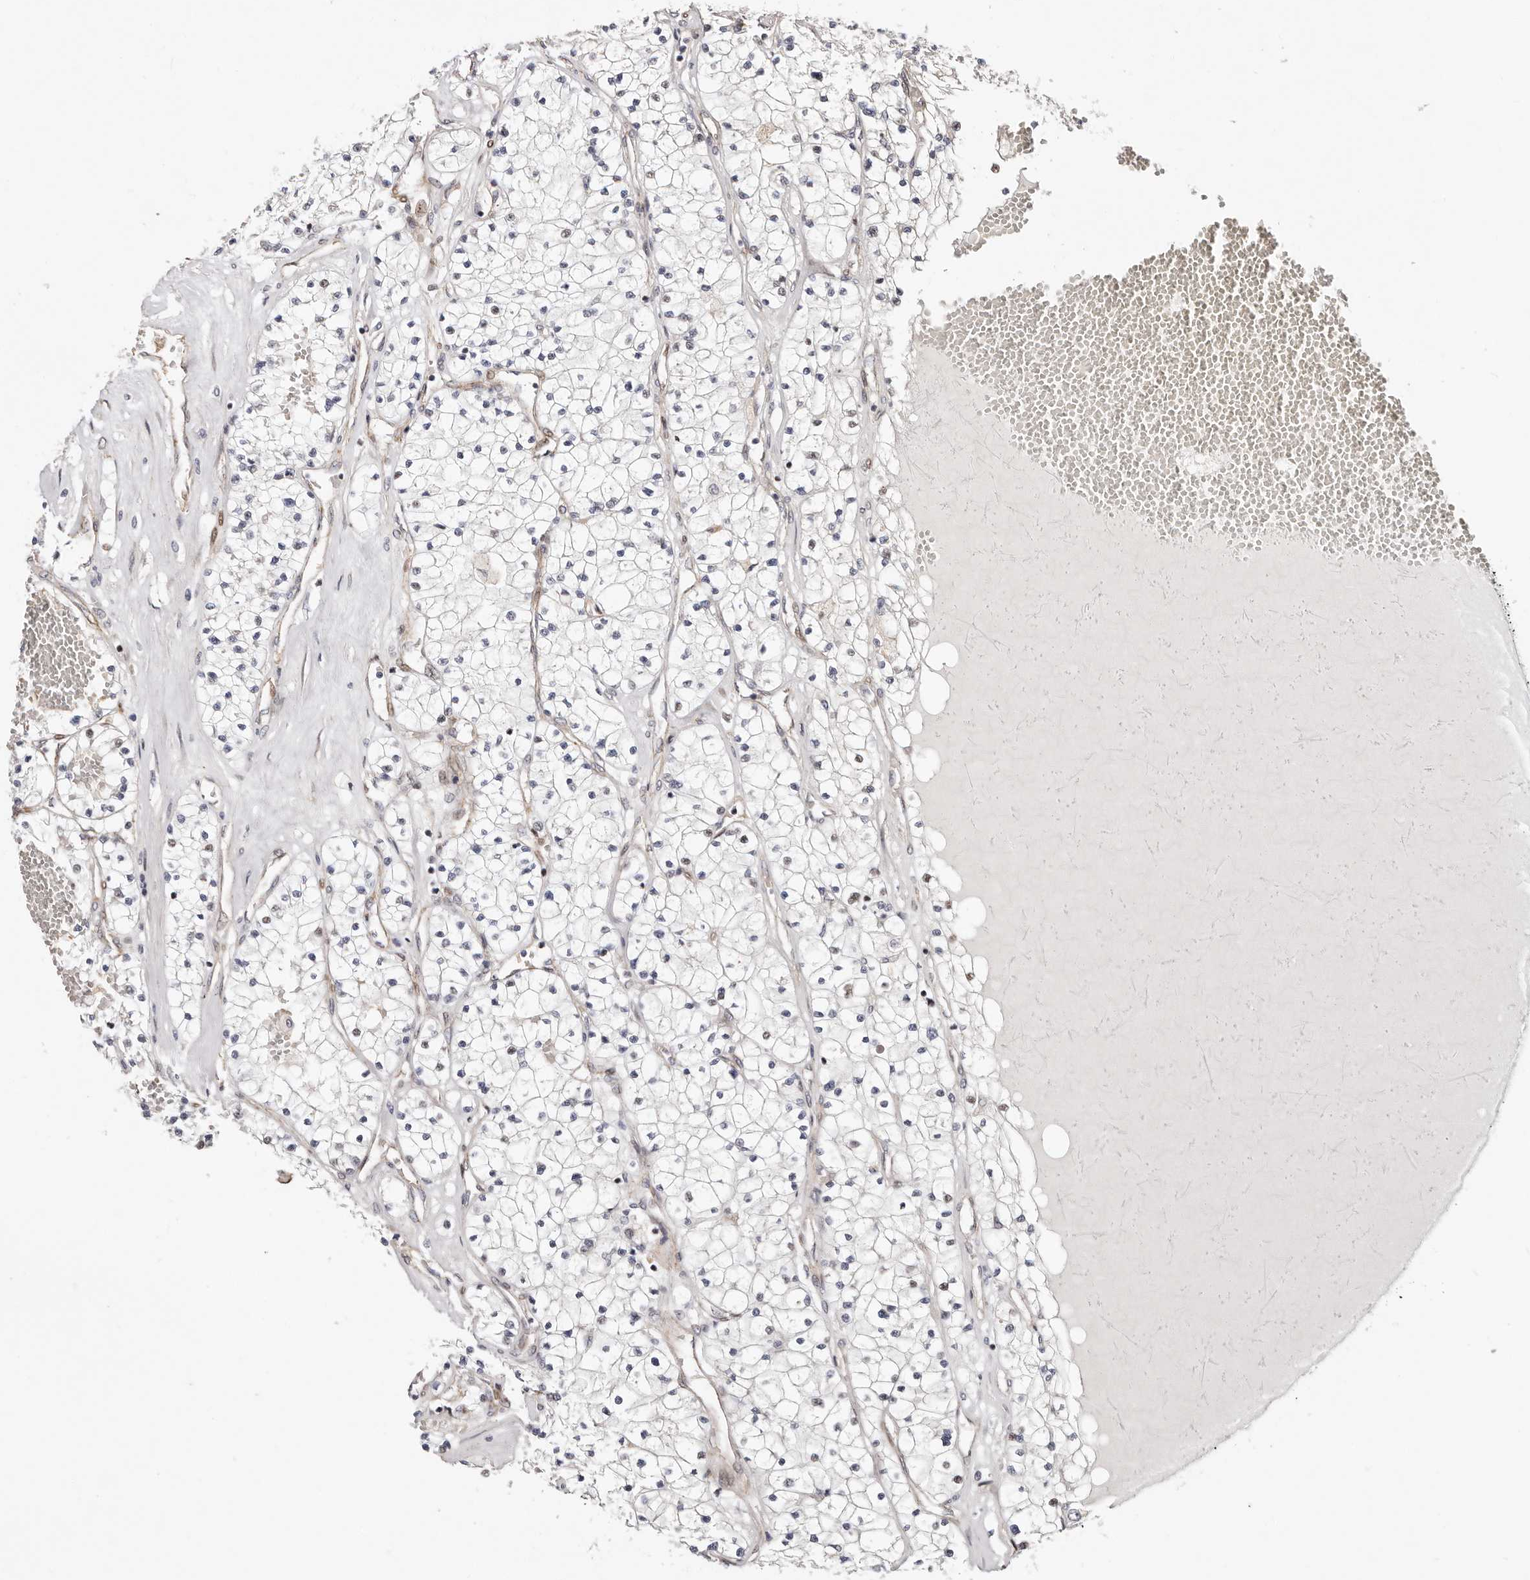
{"staining": {"intensity": "moderate", "quantity": "<25%", "location": "nuclear"}, "tissue": "renal cancer", "cell_type": "Tumor cells", "image_type": "cancer", "snomed": [{"axis": "morphology", "description": "Normal tissue, NOS"}, {"axis": "morphology", "description": "Adenocarcinoma, NOS"}, {"axis": "topography", "description": "Kidney"}], "caption": "Immunohistochemistry of human renal adenocarcinoma reveals low levels of moderate nuclear expression in about <25% of tumor cells. The staining was performed using DAB (3,3'-diaminobenzidine) to visualize the protein expression in brown, while the nuclei were stained in blue with hematoxylin (Magnification: 20x).", "gene": "EPHX3", "patient": {"sex": "male", "age": 68}}